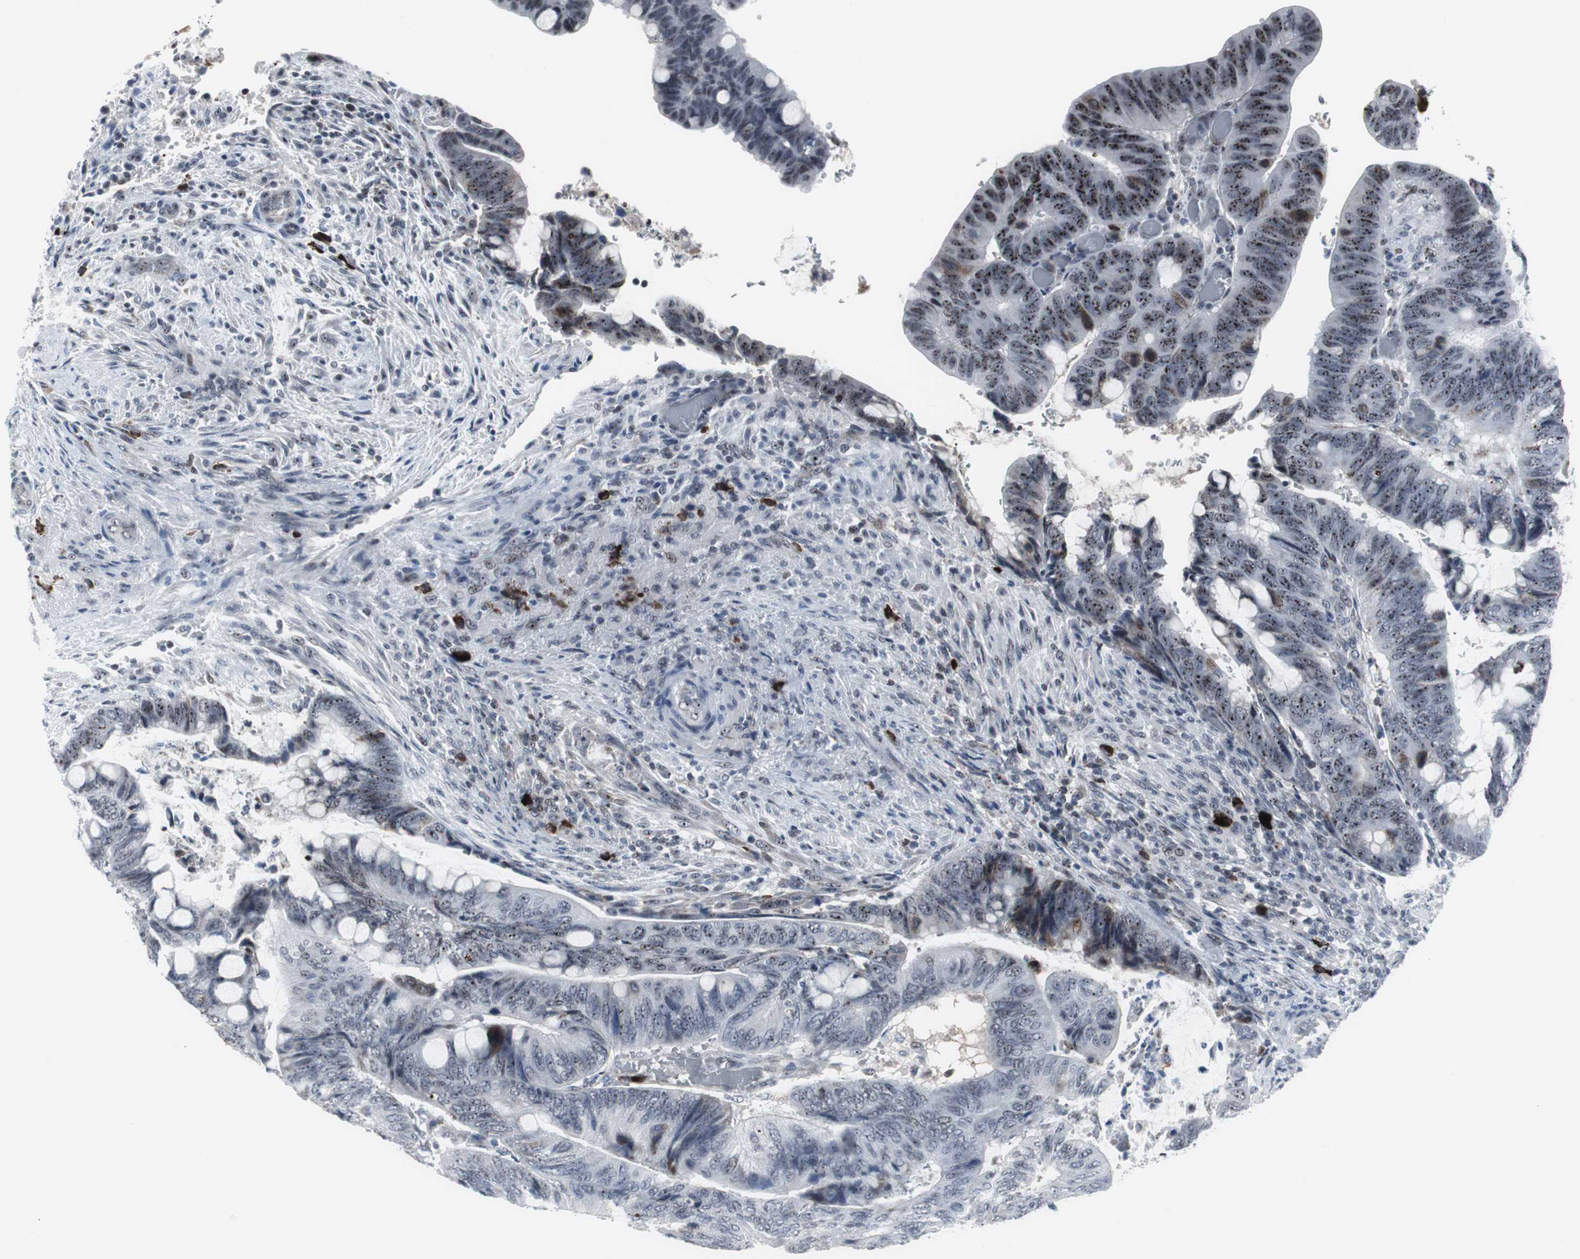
{"staining": {"intensity": "moderate", "quantity": ">75%", "location": "nuclear"}, "tissue": "colorectal cancer", "cell_type": "Tumor cells", "image_type": "cancer", "snomed": [{"axis": "morphology", "description": "Normal tissue, NOS"}, {"axis": "morphology", "description": "Adenocarcinoma, NOS"}, {"axis": "topography", "description": "Rectum"}, {"axis": "topography", "description": "Peripheral nerve tissue"}], "caption": "Colorectal adenocarcinoma stained with a brown dye exhibits moderate nuclear positive positivity in approximately >75% of tumor cells.", "gene": "DOK1", "patient": {"sex": "male", "age": 92}}